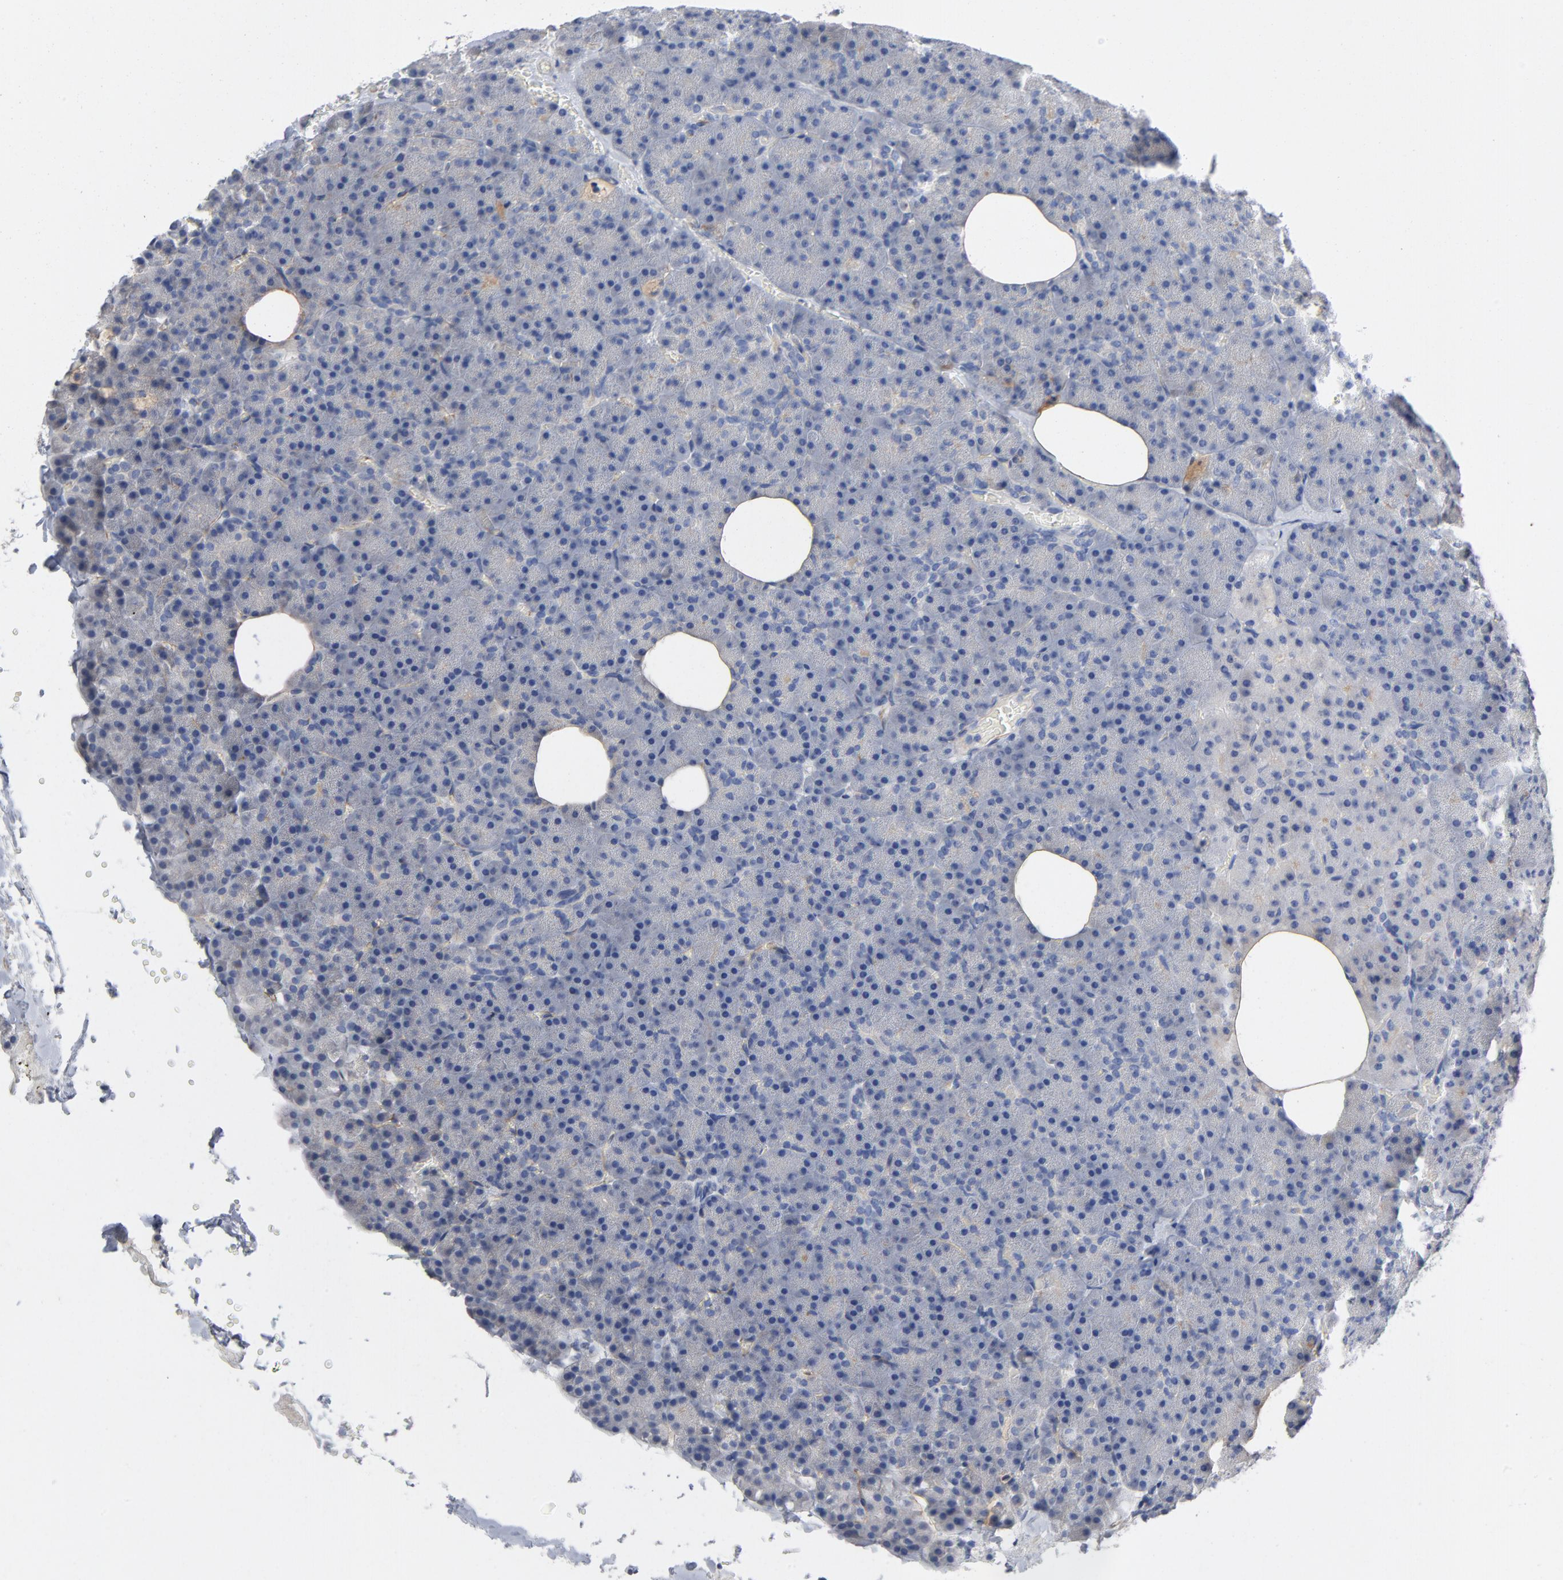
{"staining": {"intensity": "negative", "quantity": "none", "location": "none"}, "tissue": "pancreas", "cell_type": "Exocrine glandular cells", "image_type": "normal", "snomed": [{"axis": "morphology", "description": "Normal tissue, NOS"}, {"axis": "topography", "description": "Pancreas"}], "caption": "Immunohistochemistry (IHC) of normal human pancreas reveals no positivity in exocrine glandular cells.", "gene": "CCDC134", "patient": {"sex": "female", "age": 35}}